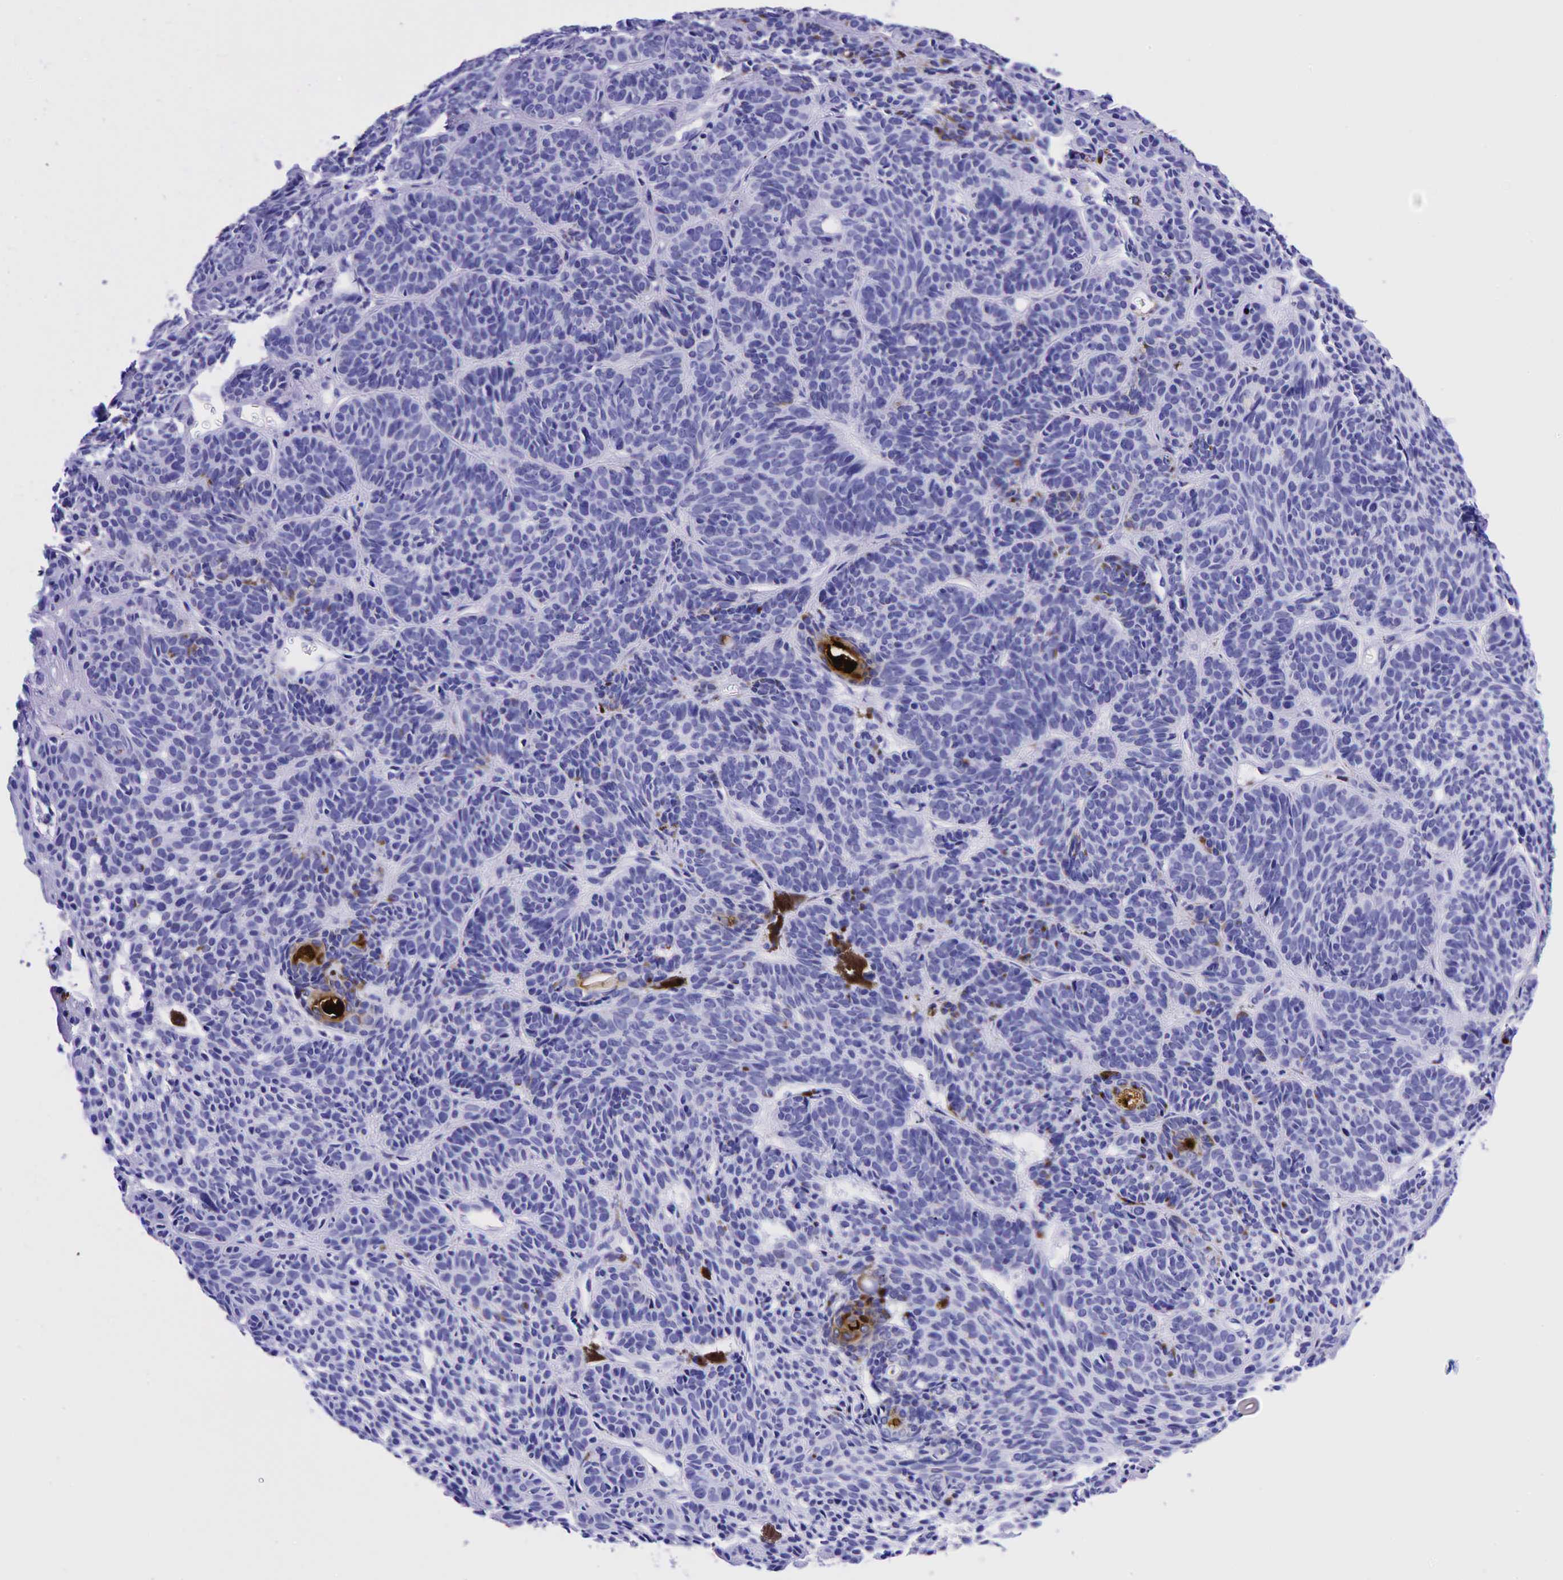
{"staining": {"intensity": "moderate", "quantity": "<25%", "location": "cytoplasmic/membranous"}, "tissue": "skin cancer", "cell_type": "Tumor cells", "image_type": "cancer", "snomed": [{"axis": "morphology", "description": "Basal cell carcinoma"}, {"axis": "topography", "description": "Skin"}], "caption": "Immunohistochemistry (IHC) of human skin cancer (basal cell carcinoma) demonstrates low levels of moderate cytoplasmic/membranous expression in approximately <25% of tumor cells.", "gene": "CEACAM5", "patient": {"sex": "female", "age": 62}}